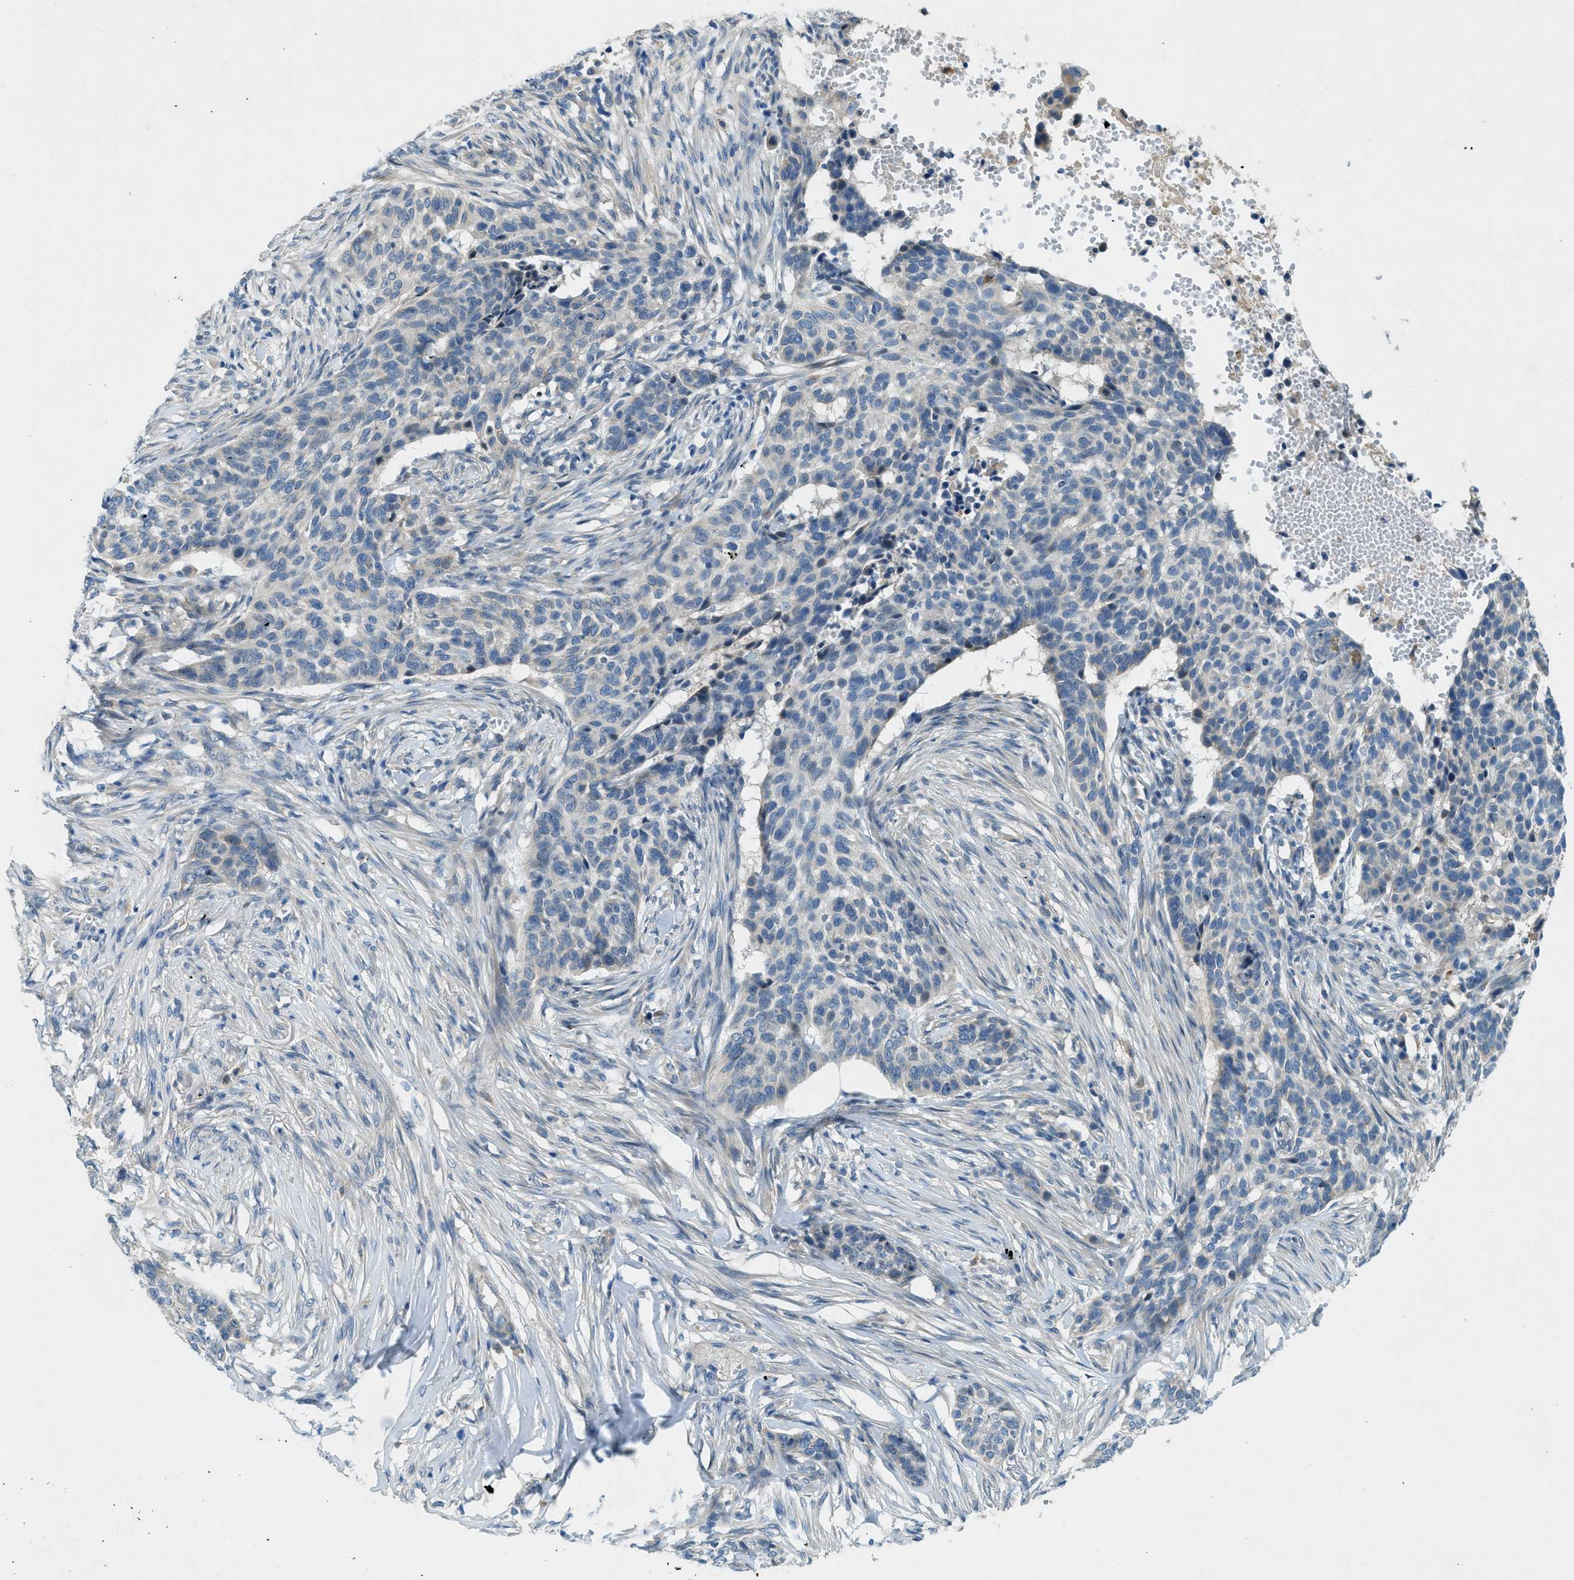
{"staining": {"intensity": "negative", "quantity": "none", "location": "none"}, "tissue": "skin cancer", "cell_type": "Tumor cells", "image_type": "cancer", "snomed": [{"axis": "morphology", "description": "Basal cell carcinoma"}, {"axis": "topography", "description": "Skin"}], "caption": "Immunohistochemistry of human basal cell carcinoma (skin) demonstrates no staining in tumor cells.", "gene": "SNX14", "patient": {"sex": "male", "age": 85}}